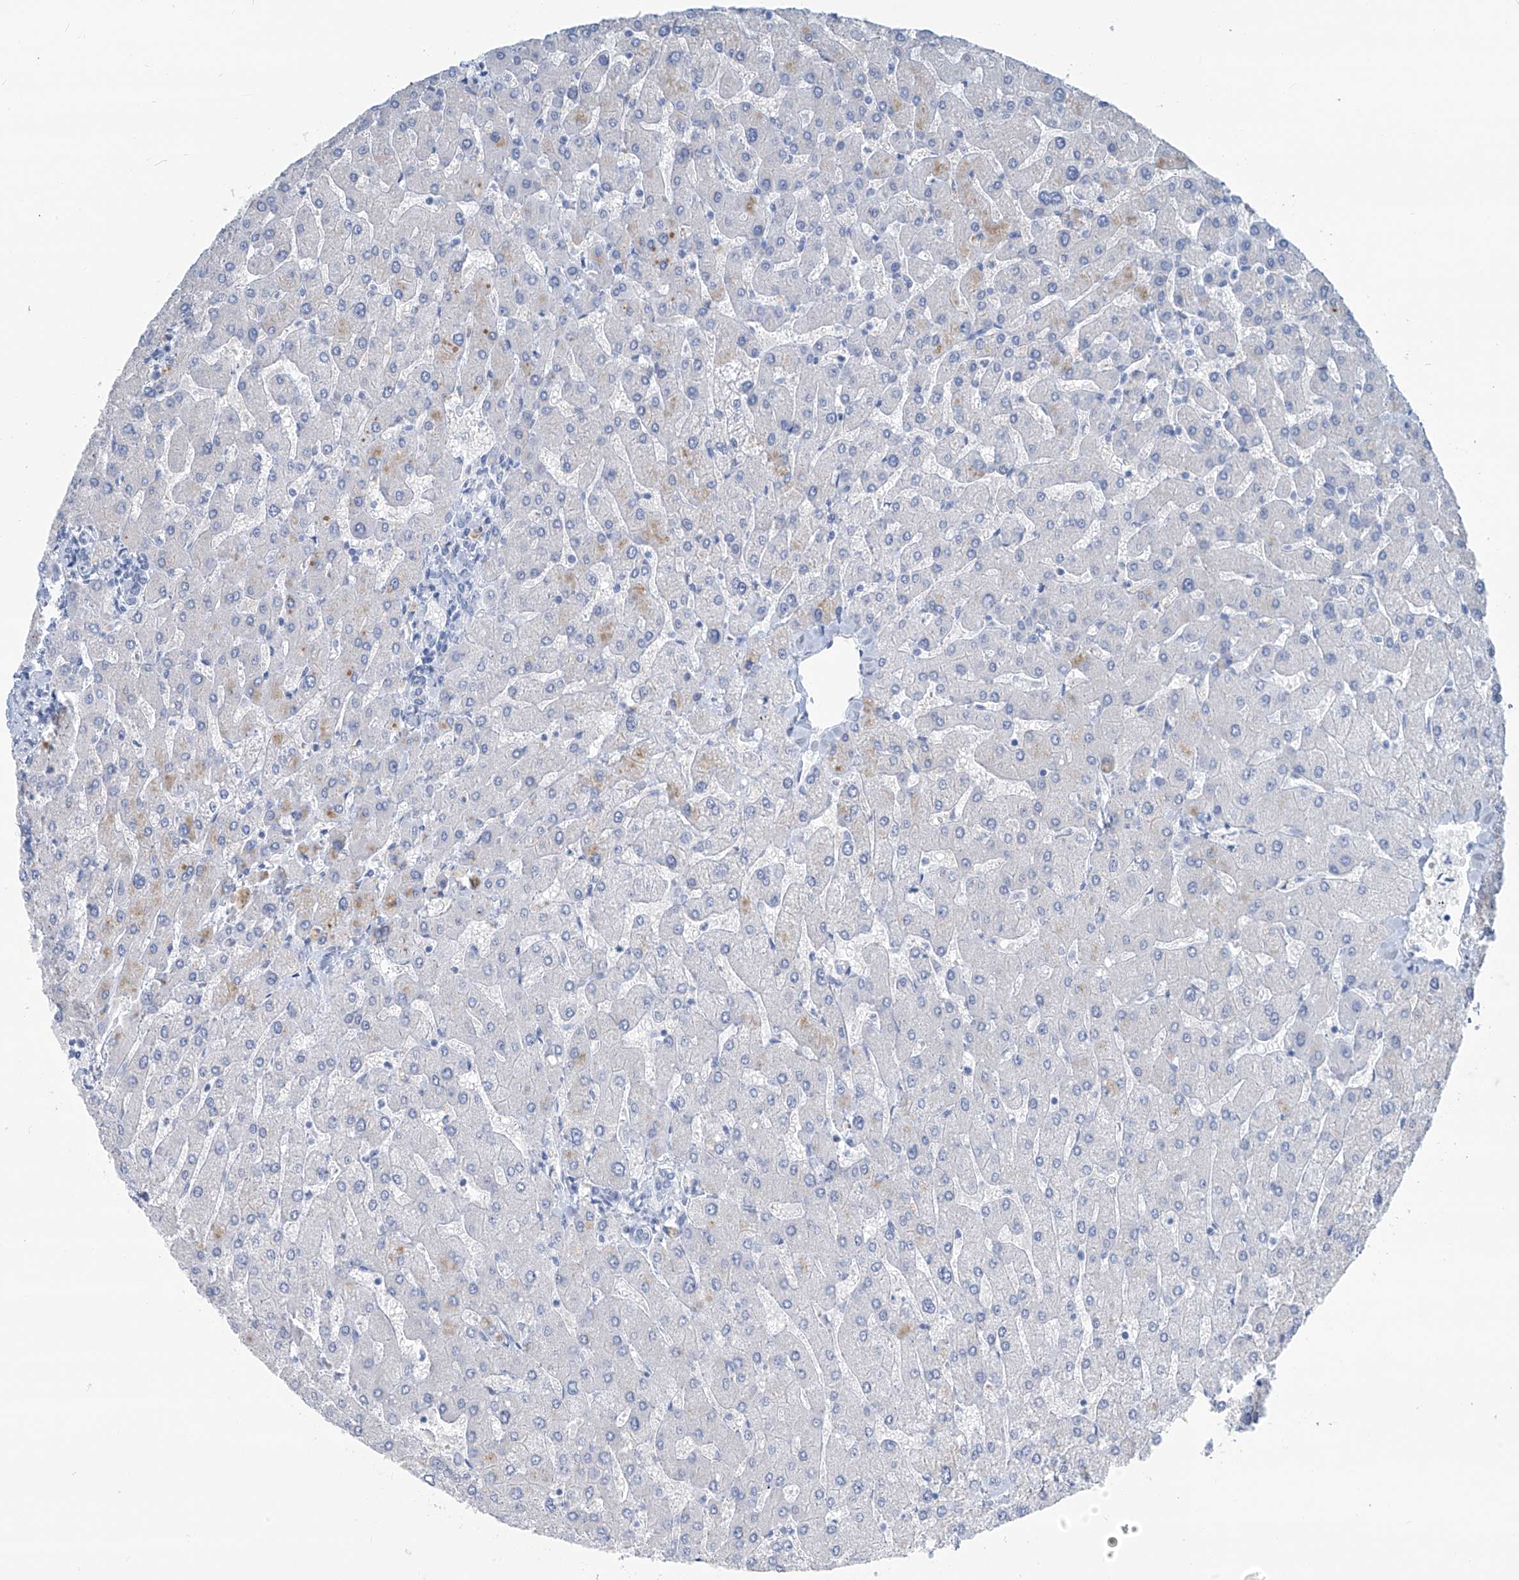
{"staining": {"intensity": "negative", "quantity": "none", "location": "none"}, "tissue": "liver", "cell_type": "Cholangiocytes", "image_type": "normal", "snomed": [{"axis": "morphology", "description": "Normal tissue, NOS"}, {"axis": "topography", "description": "Liver"}], "caption": "Immunohistochemical staining of unremarkable liver displays no significant positivity in cholangiocytes.", "gene": "SGO2", "patient": {"sex": "male", "age": 55}}